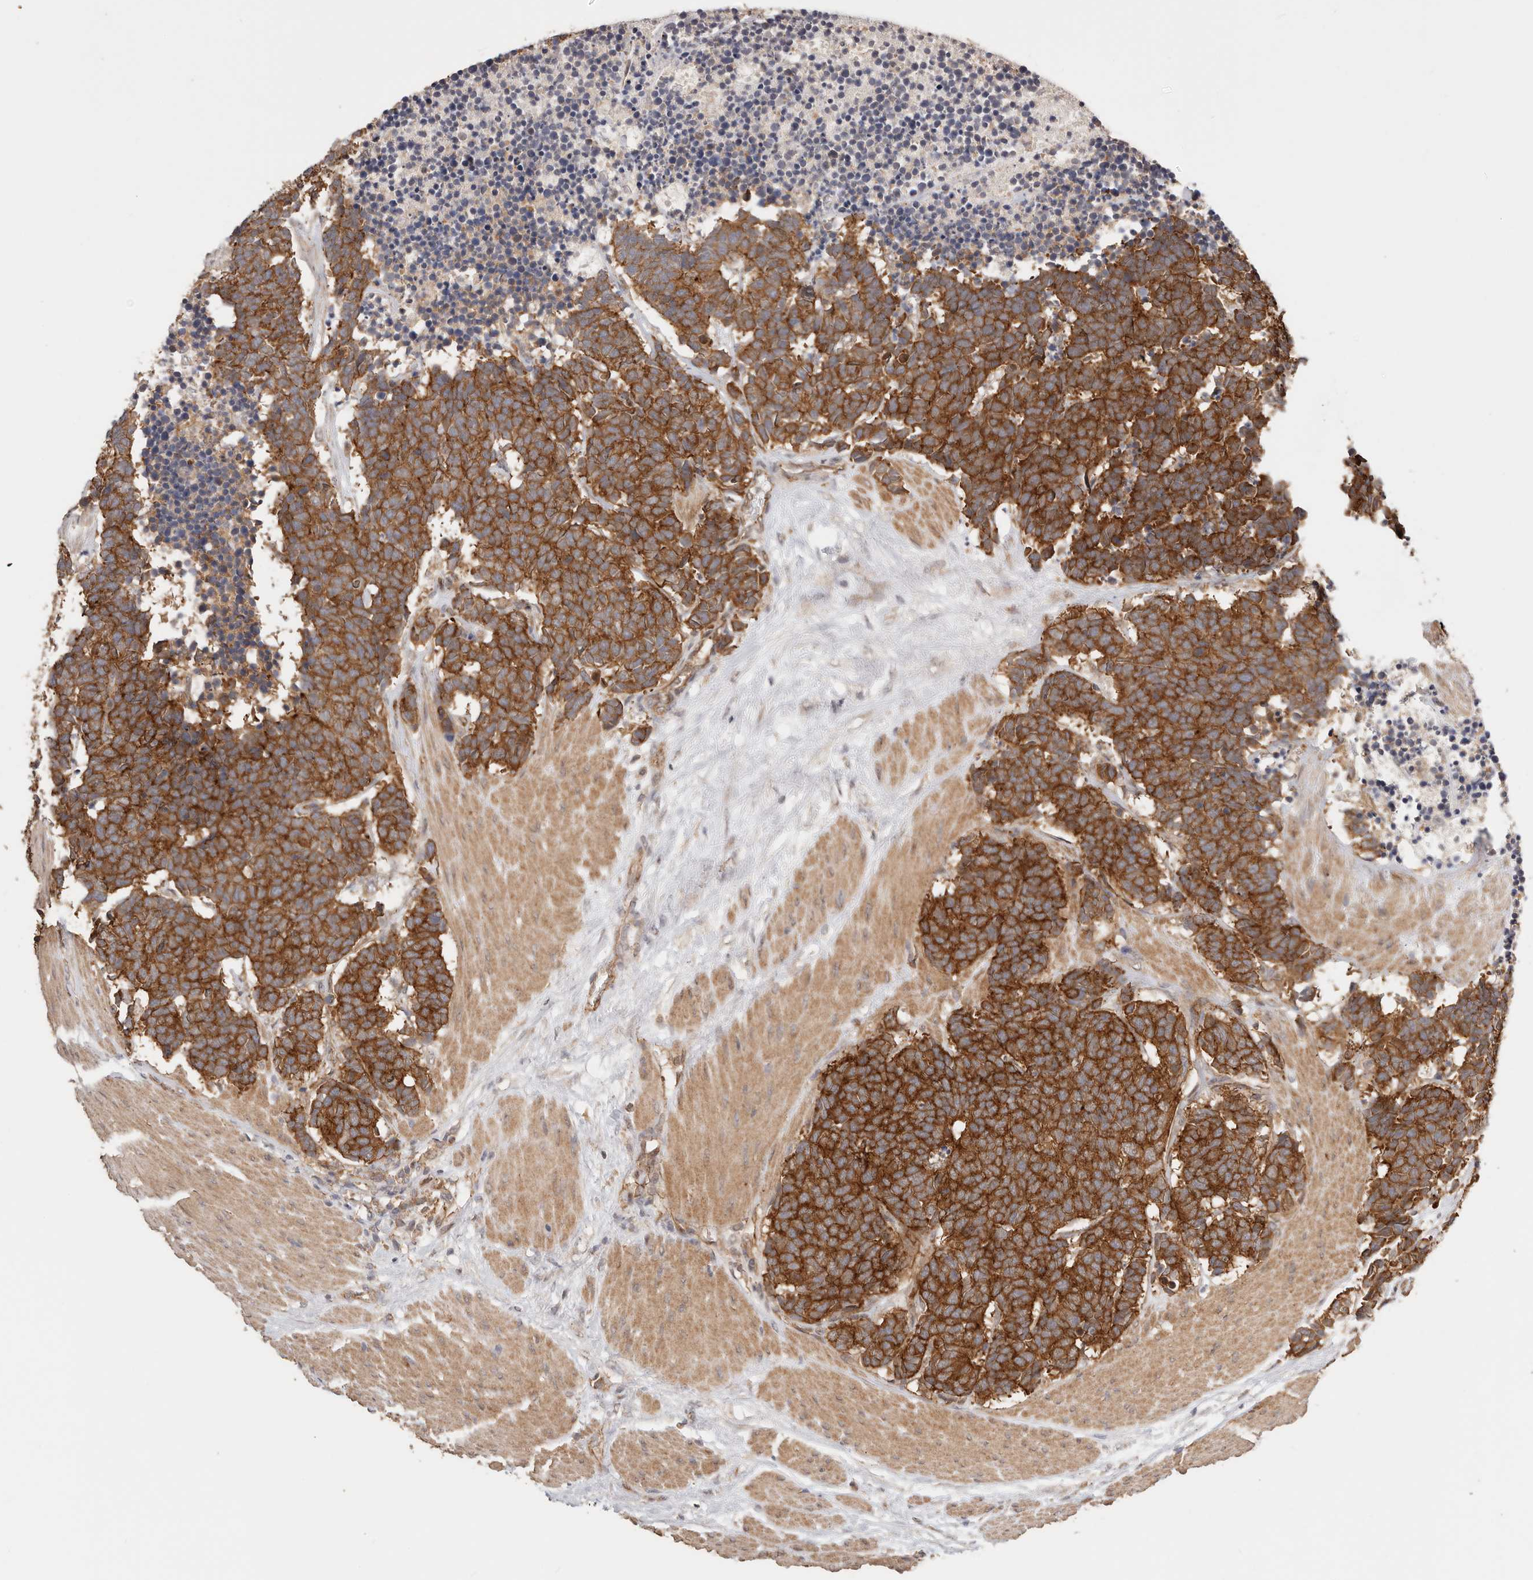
{"staining": {"intensity": "strong", "quantity": ">75%", "location": "cytoplasmic/membranous"}, "tissue": "carcinoid", "cell_type": "Tumor cells", "image_type": "cancer", "snomed": [{"axis": "morphology", "description": "Carcinoma, NOS"}, {"axis": "morphology", "description": "Carcinoid, malignant, NOS"}, {"axis": "topography", "description": "Urinary bladder"}], "caption": "Tumor cells demonstrate strong cytoplasmic/membranous expression in about >75% of cells in carcinoid.", "gene": "AFDN", "patient": {"sex": "male", "age": 57}}